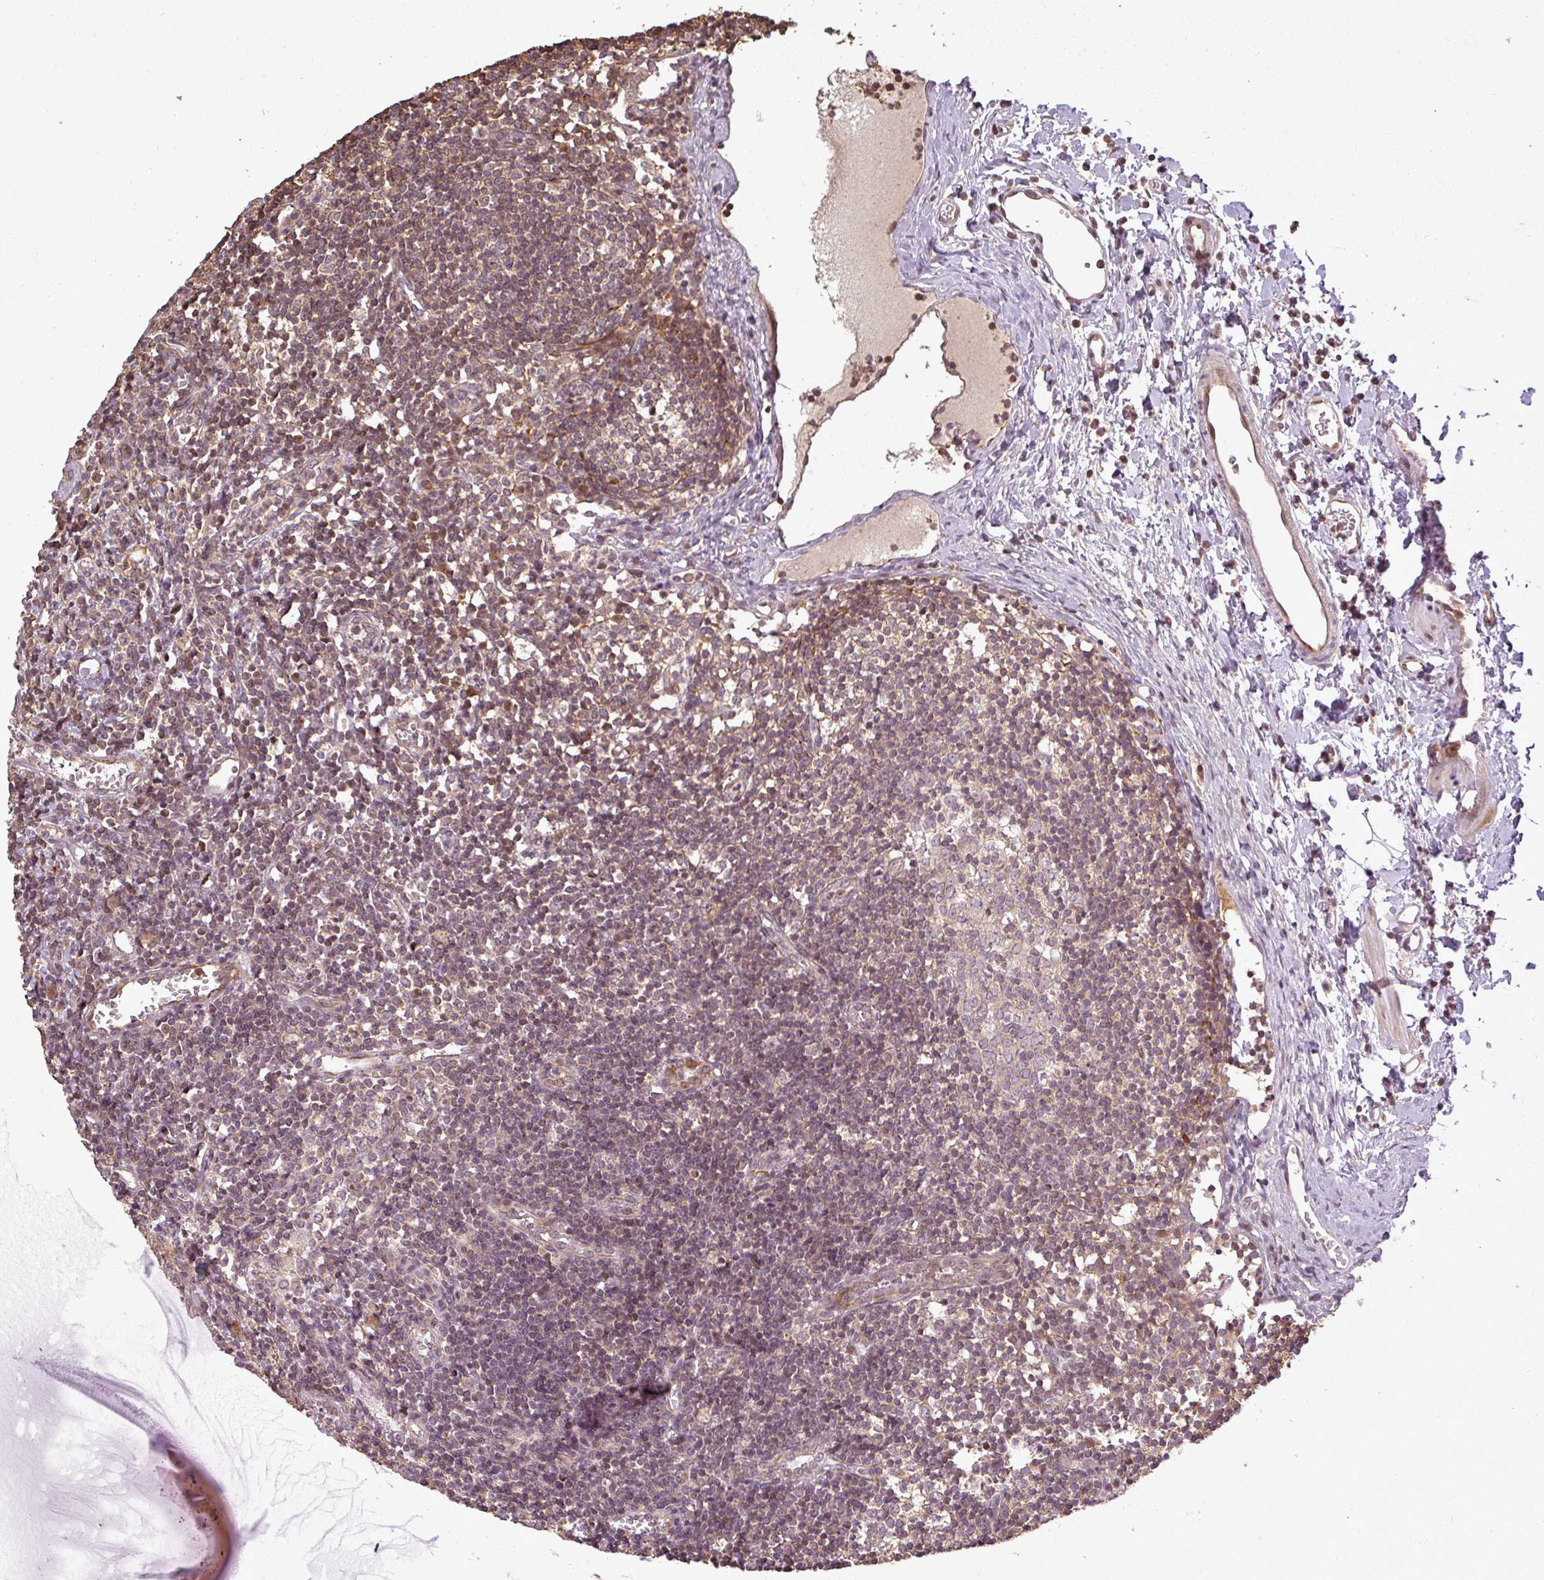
{"staining": {"intensity": "negative", "quantity": "none", "location": "none"}, "tissue": "lymph node", "cell_type": "Germinal center cells", "image_type": "normal", "snomed": [{"axis": "morphology", "description": "Normal tissue, NOS"}, {"axis": "topography", "description": "Lymph node"}], "caption": "Immunohistochemistry histopathology image of unremarkable lymph node: lymph node stained with DAB (3,3'-diaminobenzidine) shows no significant protein staining in germinal center cells.", "gene": "FAIM", "patient": {"sex": "female", "age": 37}}